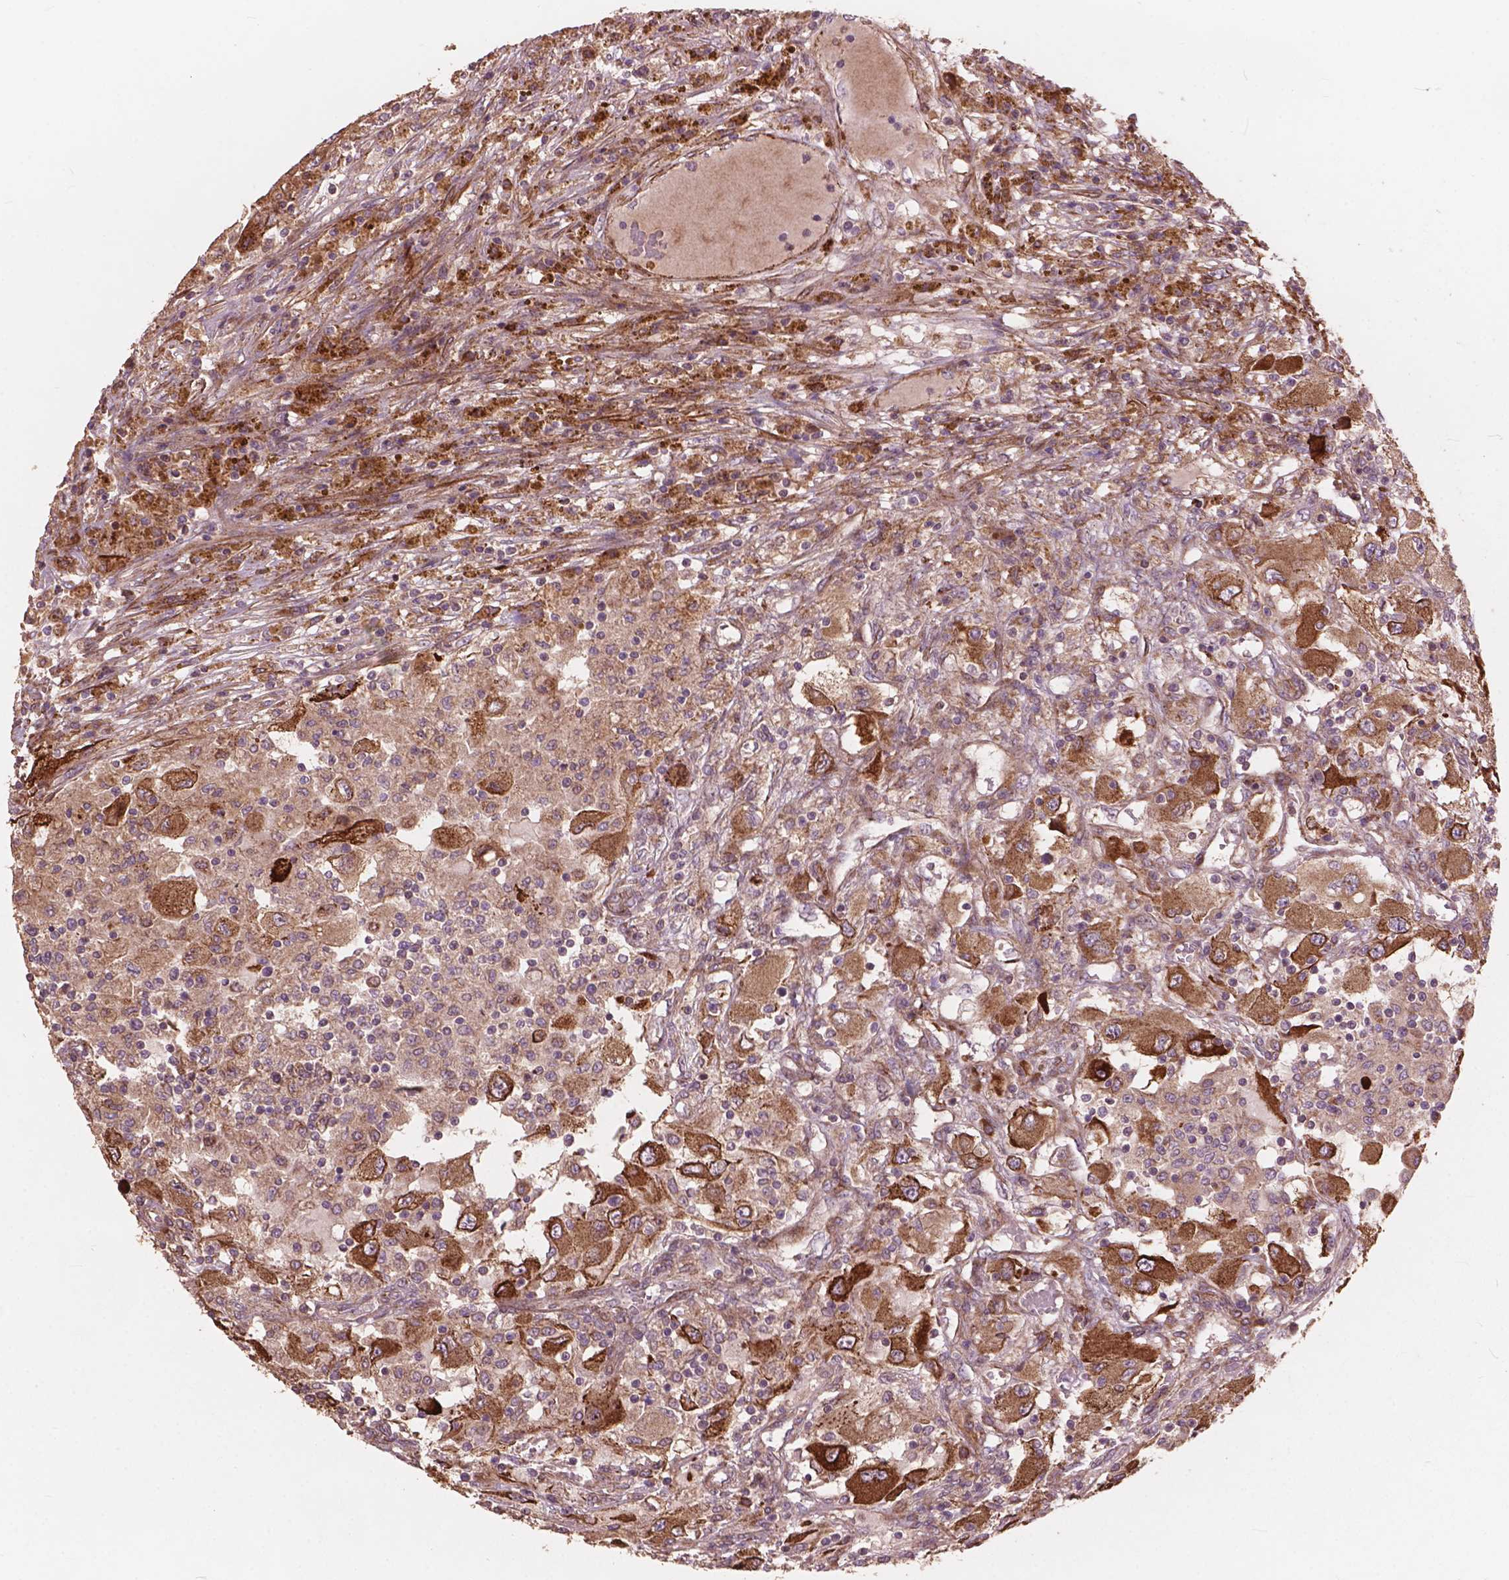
{"staining": {"intensity": "strong", "quantity": "25%-75%", "location": "cytoplasmic/membranous"}, "tissue": "renal cancer", "cell_type": "Tumor cells", "image_type": "cancer", "snomed": [{"axis": "morphology", "description": "Adenocarcinoma, NOS"}, {"axis": "topography", "description": "Kidney"}], "caption": "The immunohistochemical stain shows strong cytoplasmic/membranous expression in tumor cells of renal cancer (adenocarcinoma) tissue. (DAB = brown stain, brightfield microscopy at high magnification).", "gene": "FNIP1", "patient": {"sex": "female", "age": 67}}